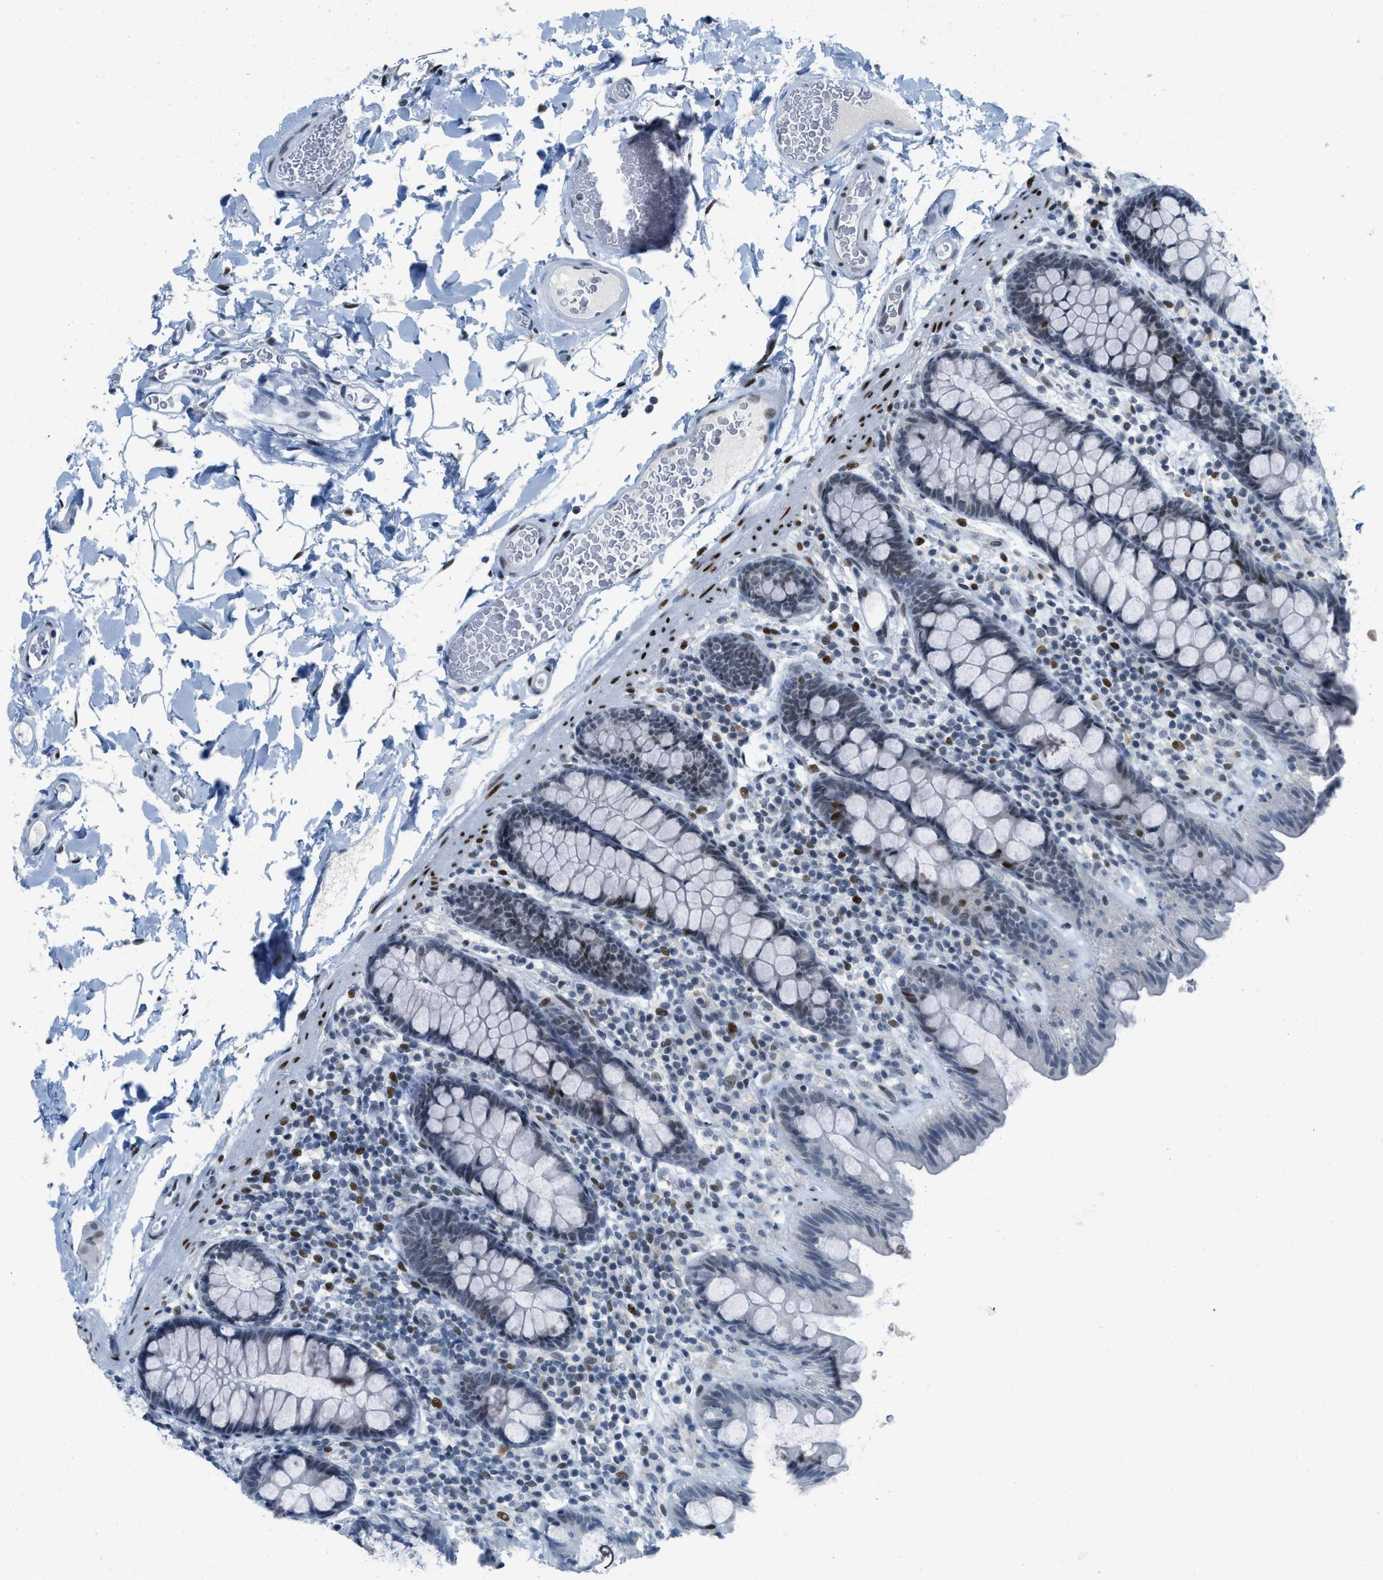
{"staining": {"intensity": "negative", "quantity": "none", "location": "none"}, "tissue": "colon", "cell_type": "Endothelial cells", "image_type": "normal", "snomed": [{"axis": "morphology", "description": "Normal tissue, NOS"}, {"axis": "topography", "description": "Colon"}], "caption": "Endothelial cells show no significant positivity in unremarkable colon. The staining is performed using DAB brown chromogen with nuclei counter-stained in using hematoxylin.", "gene": "PBX1", "patient": {"sex": "female", "age": 80}}